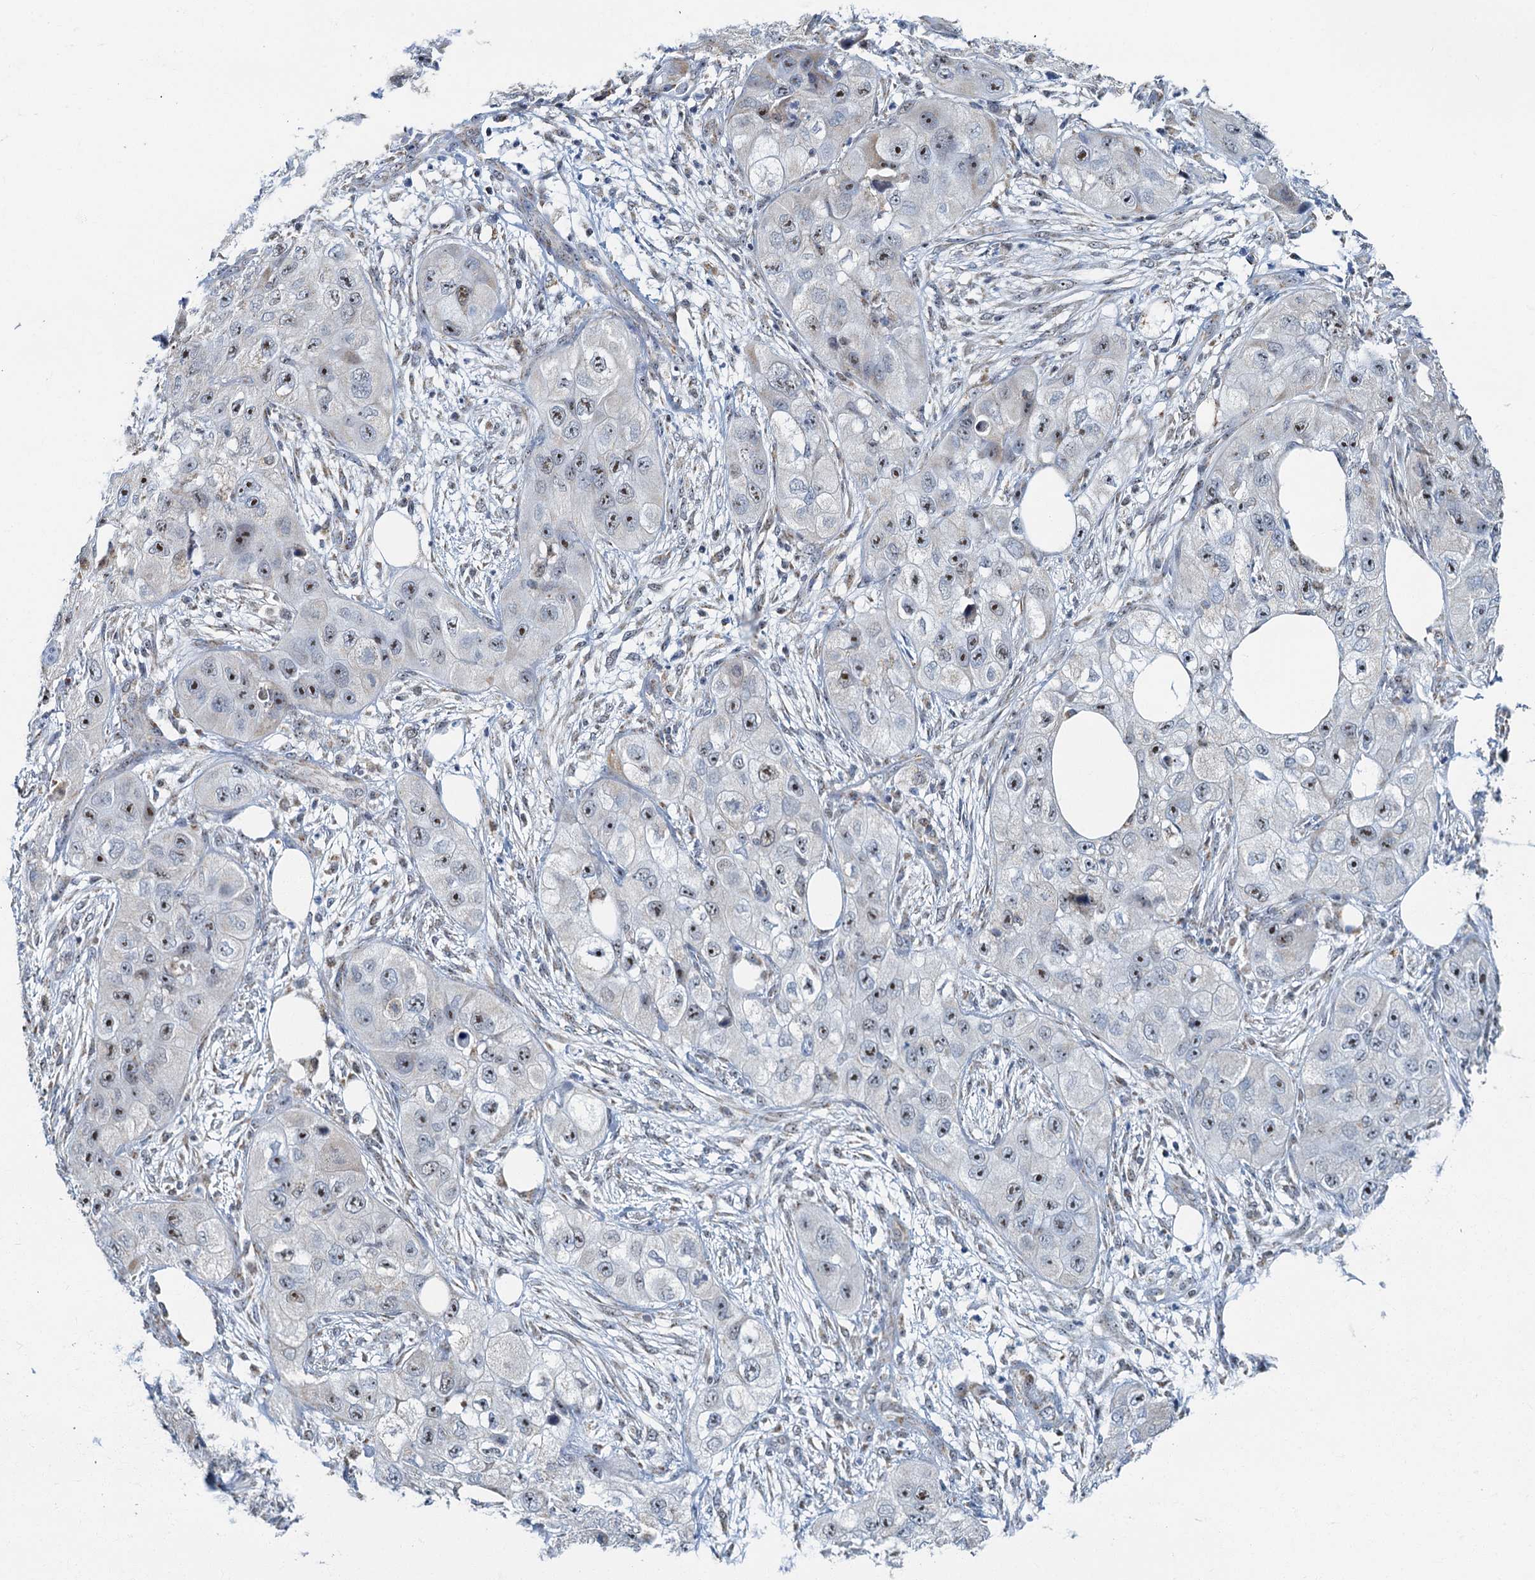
{"staining": {"intensity": "moderate", "quantity": "<25%", "location": "nuclear"}, "tissue": "skin cancer", "cell_type": "Tumor cells", "image_type": "cancer", "snomed": [{"axis": "morphology", "description": "Squamous cell carcinoma, NOS"}, {"axis": "topography", "description": "Skin"}, {"axis": "topography", "description": "Subcutis"}], "caption": "The photomicrograph exhibits staining of skin squamous cell carcinoma, revealing moderate nuclear protein expression (brown color) within tumor cells.", "gene": "RAD9B", "patient": {"sex": "male", "age": 73}}